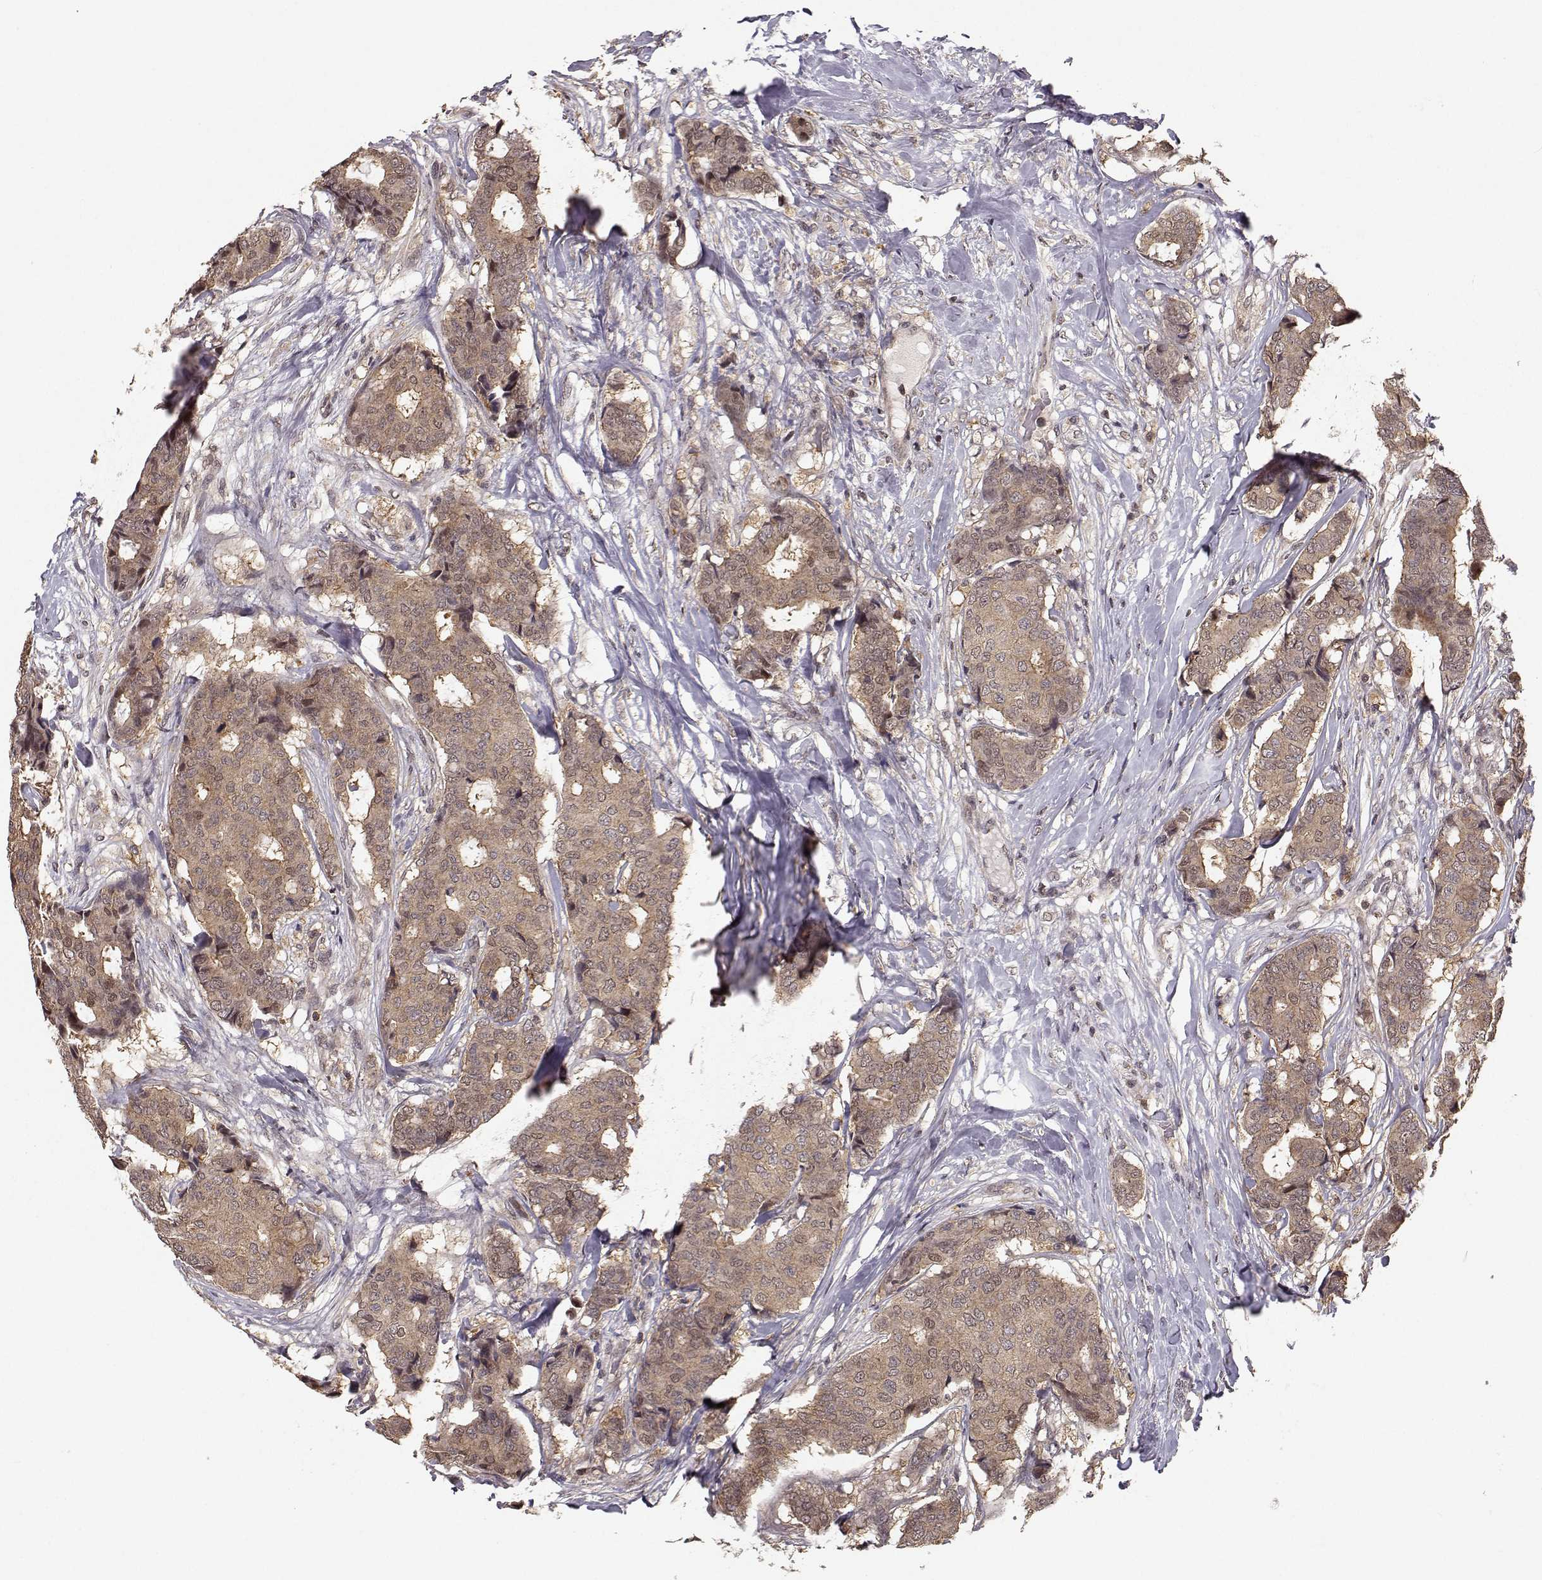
{"staining": {"intensity": "moderate", "quantity": ">75%", "location": "cytoplasmic/membranous"}, "tissue": "breast cancer", "cell_type": "Tumor cells", "image_type": "cancer", "snomed": [{"axis": "morphology", "description": "Duct carcinoma"}, {"axis": "topography", "description": "Breast"}], "caption": "IHC staining of breast cancer, which reveals medium levels of moderate cytoplasmic/membranous expression in about >75% of tumor cells indicating moderate cytoplasmic/membranous protein positivity. The staining was performed using DAB (brown) for protein detection and nuclei were counterstained in hematoxylin (blue).", "gene": "PLEKHG3", "patient": {"sex": "female", "age": 75}}